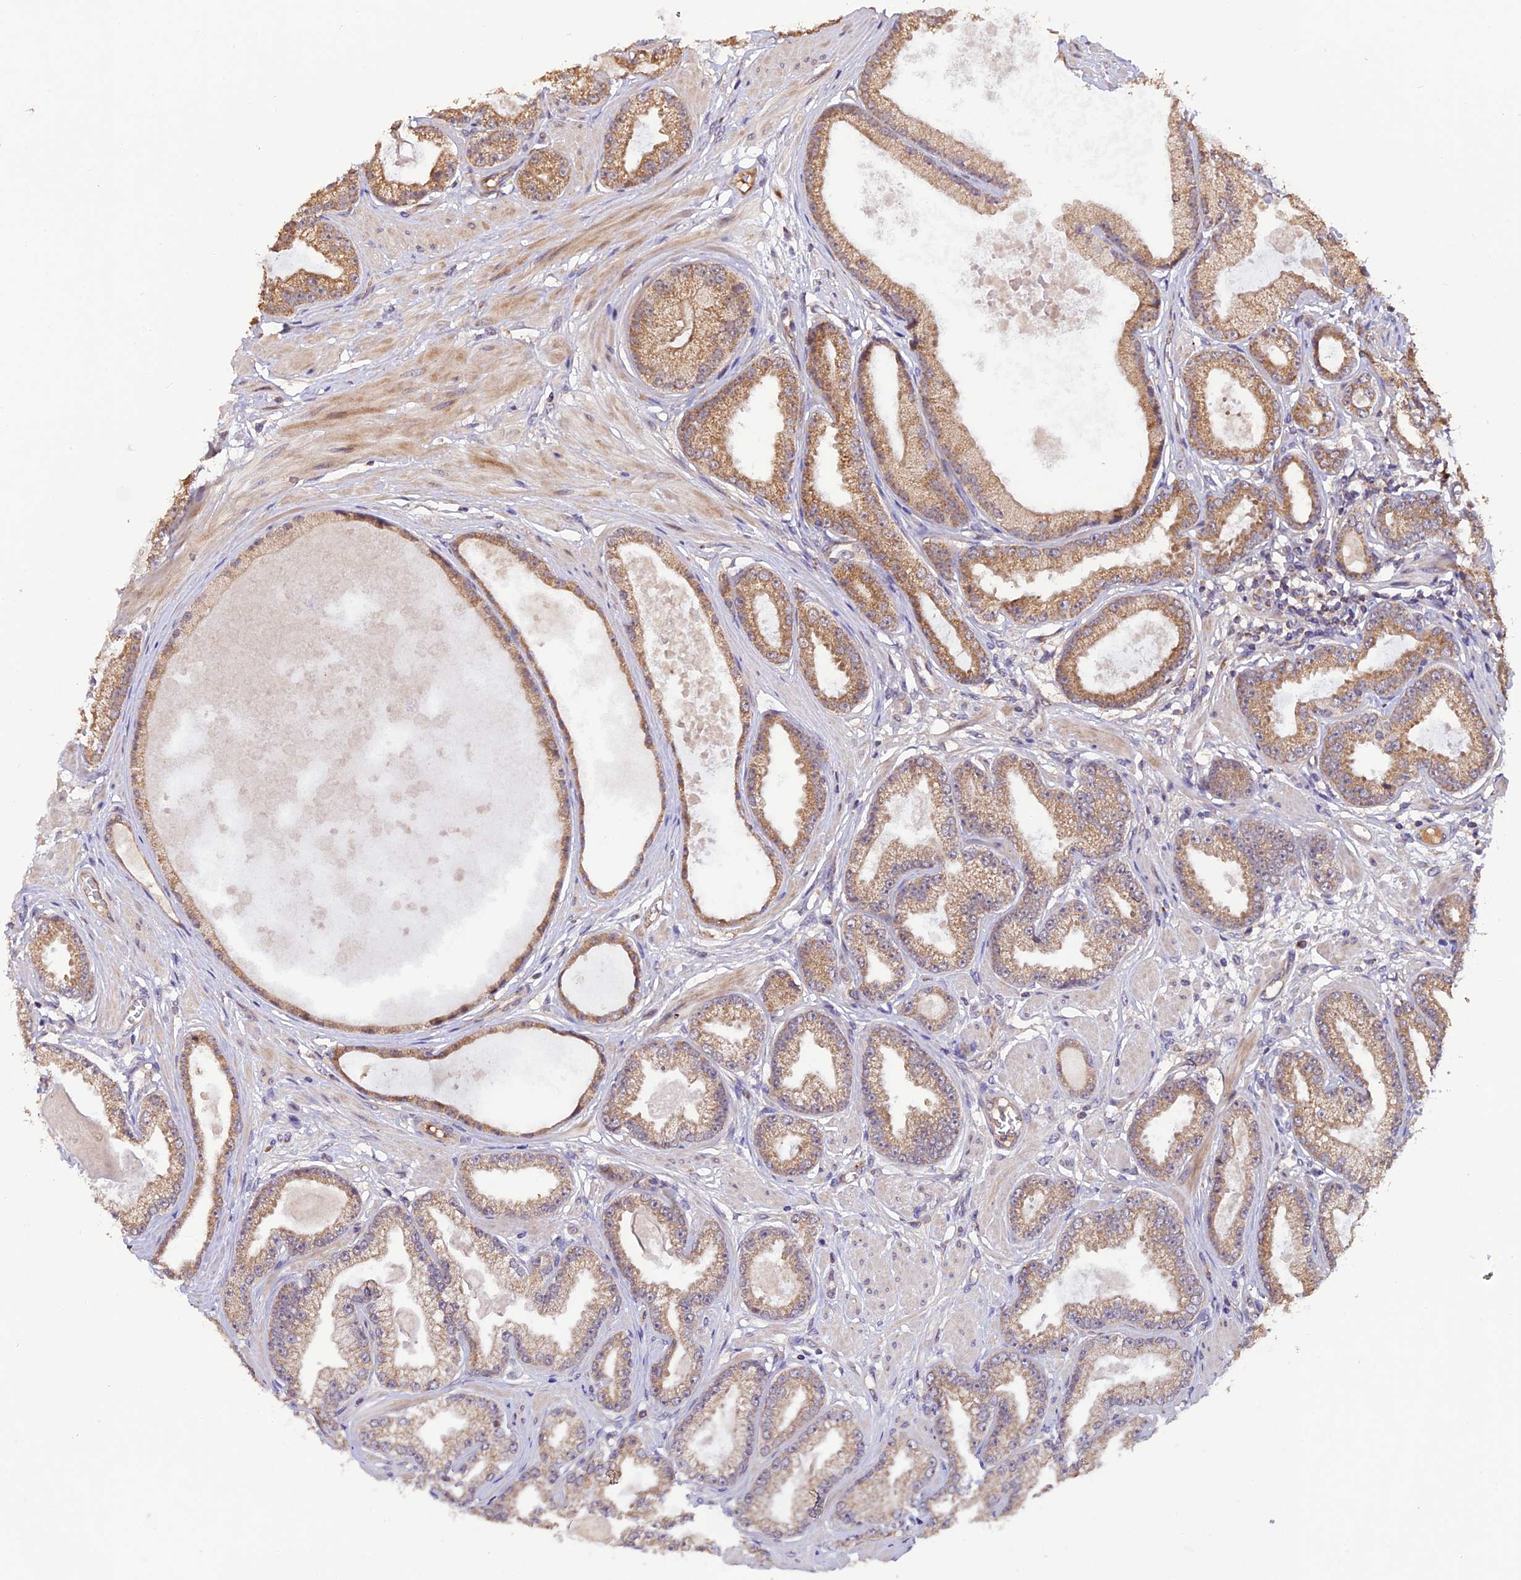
{"staining": {"intensity": "moderate", "quantity": ">75%", "location": "cytoplasmic/membranous"}, "tissue": "prostate cancer", "cell_type": "Tumor cells", "image_type": "cancer", "snomed": [{"axis": "morphology", "description": "Adenocarcinoma, Low grade"}, {"axis": "topography", "description": "Prostate"}], "caption": "DAB immunohistochemical staining of human adenocarcinoma (low-grade) (prostate) demonstrates moderate cytoplasmic/membranous protein staining in approximately >75% of tumor cells.", "gene": "MNS1", "patient": {"sex": "male", "age": 64}}